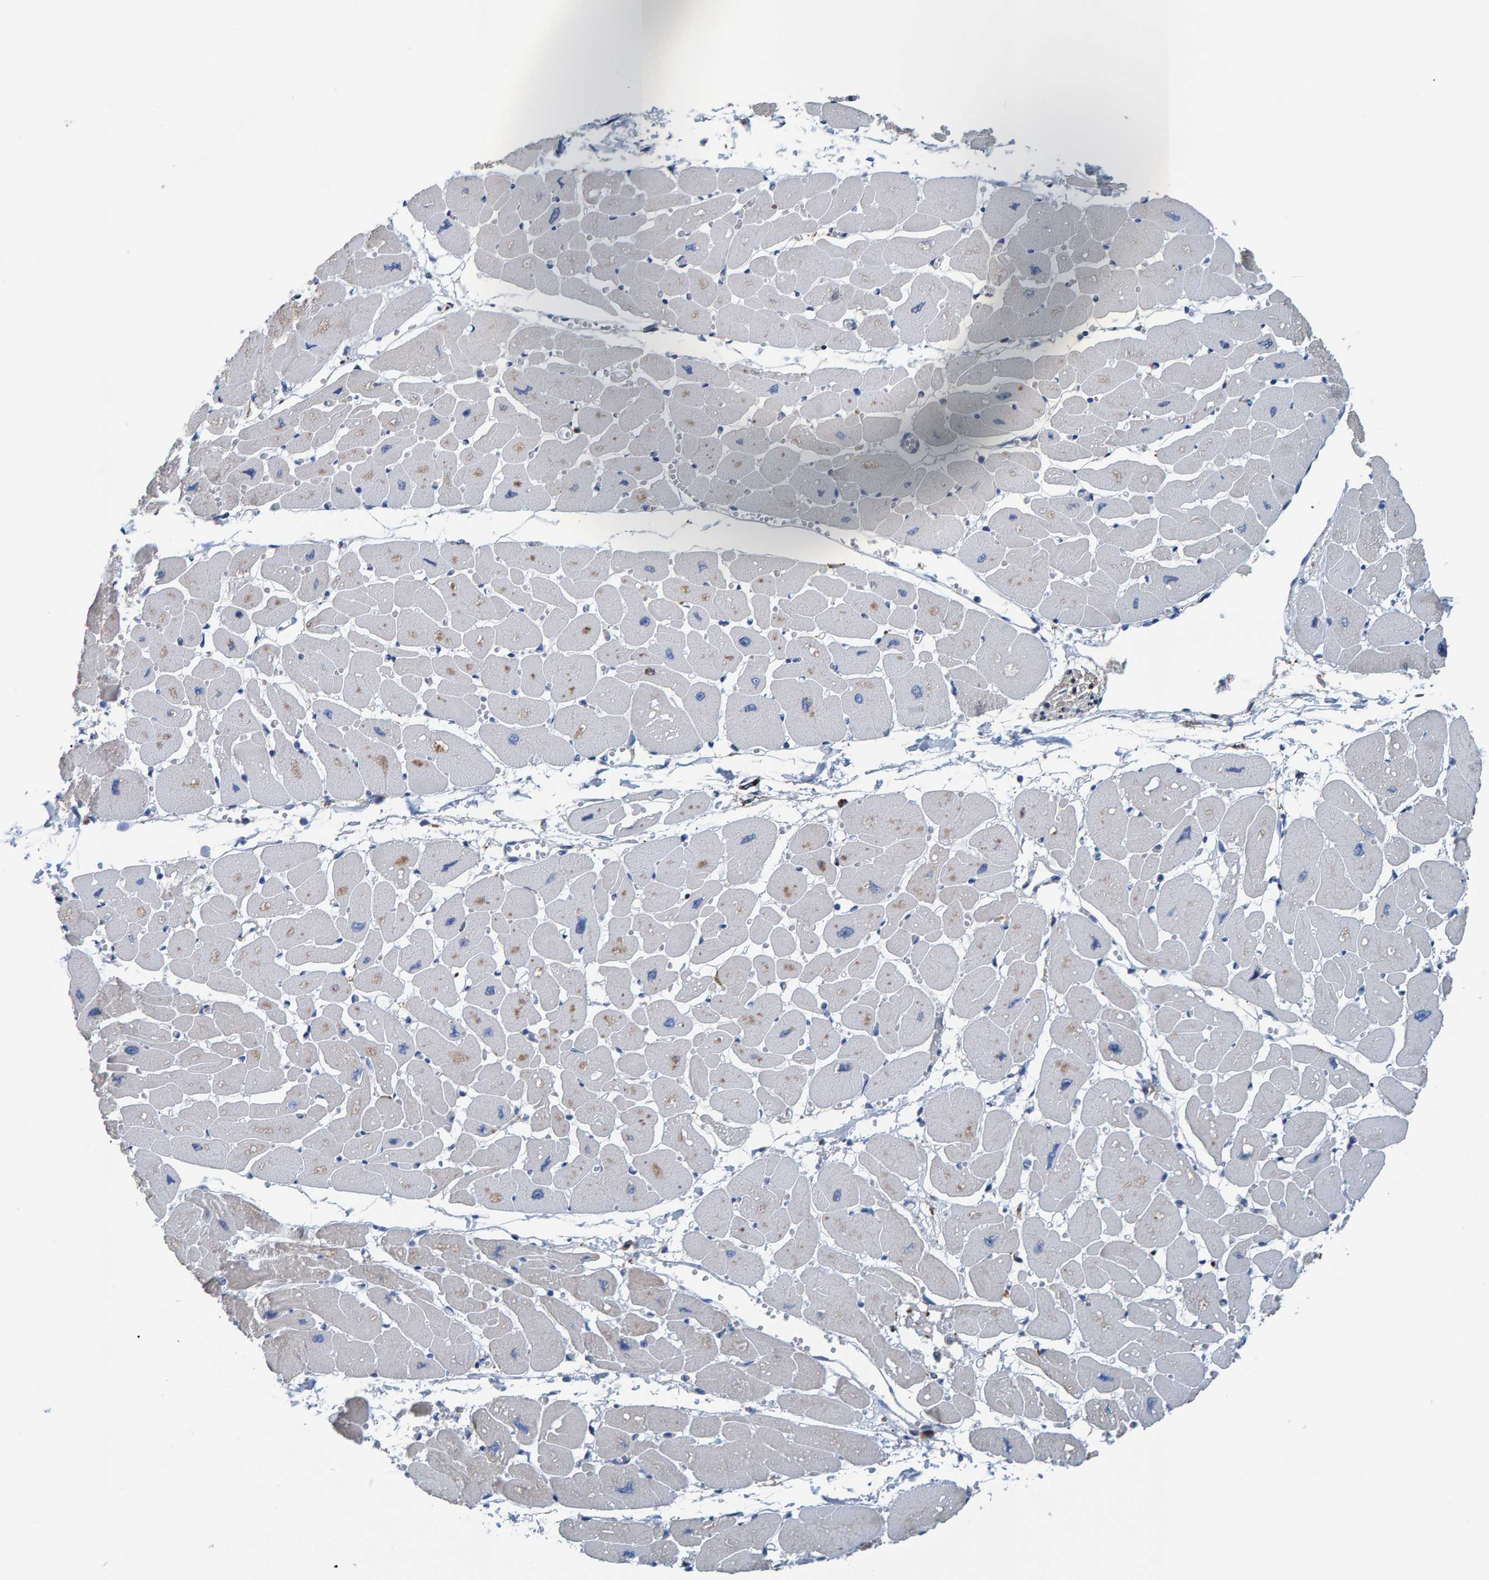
{"staining": {"intensity": "negative", "quantity": "none", "location": "none"}, "tissue": "heart muscle", "cell_type": "Cardiomyocytes", "image_type": "normal", "snomed": [{"axis": "morphology", "description": "Normal tissue, NOS"}, {"axis": "topography", "description": "Heart"}], "caption": "Immunohistochemistry image of unremarkable heart muscle: heart muscle stained with DAB (3,3'-diaminobenzidine) reveals no significant protein expression in cardiomyocytes. Brightfield microscopy of immunohistochemistry stained with DAB (brown) and hematoxylin (blue), captured at high magnification.", "gene": "IDO1", "patient": {"sex": "female", "age": 54}}